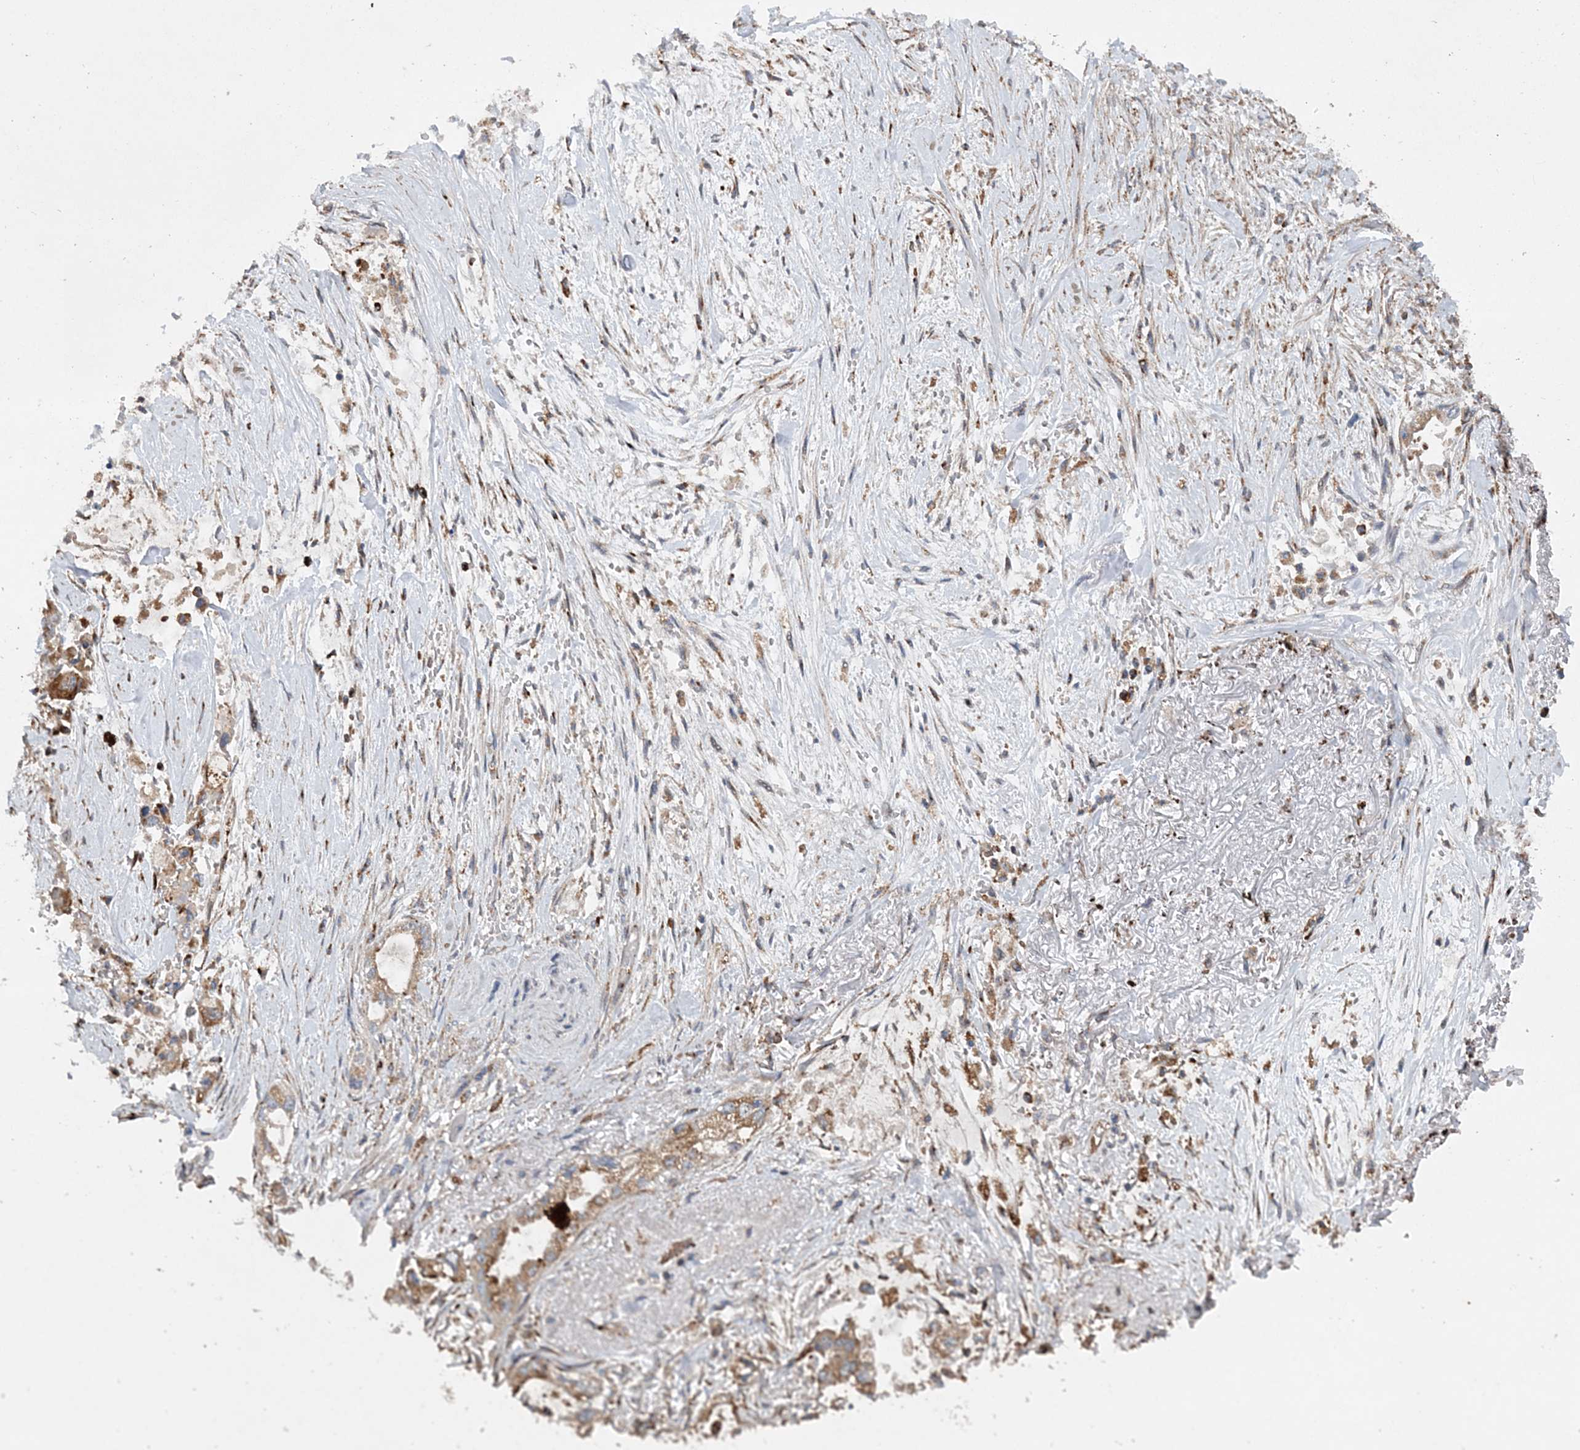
{"staining": {"intensity": "moderate", "quantity": "25%-75%", "location": "cytoplasmic/membranous"}, "tissue": "stomach cancer", "cell_type": "Tumor cells", "image_type": "cancer", "snomed": [{"axis": "morphology", "description": "Adenocarcinoma, NOS"}, {"axis": "topography", "description": "Stomach"}], "caption": "Moderate cytoplasmic/membranous protein expression is identified in approximately 25%-75% of tumor cells in adenocarcinoma (stomach). Nuclei are stained in blue.", "gene": "PTTG1IP", "patient": {"sex": "male", "age": 62}}